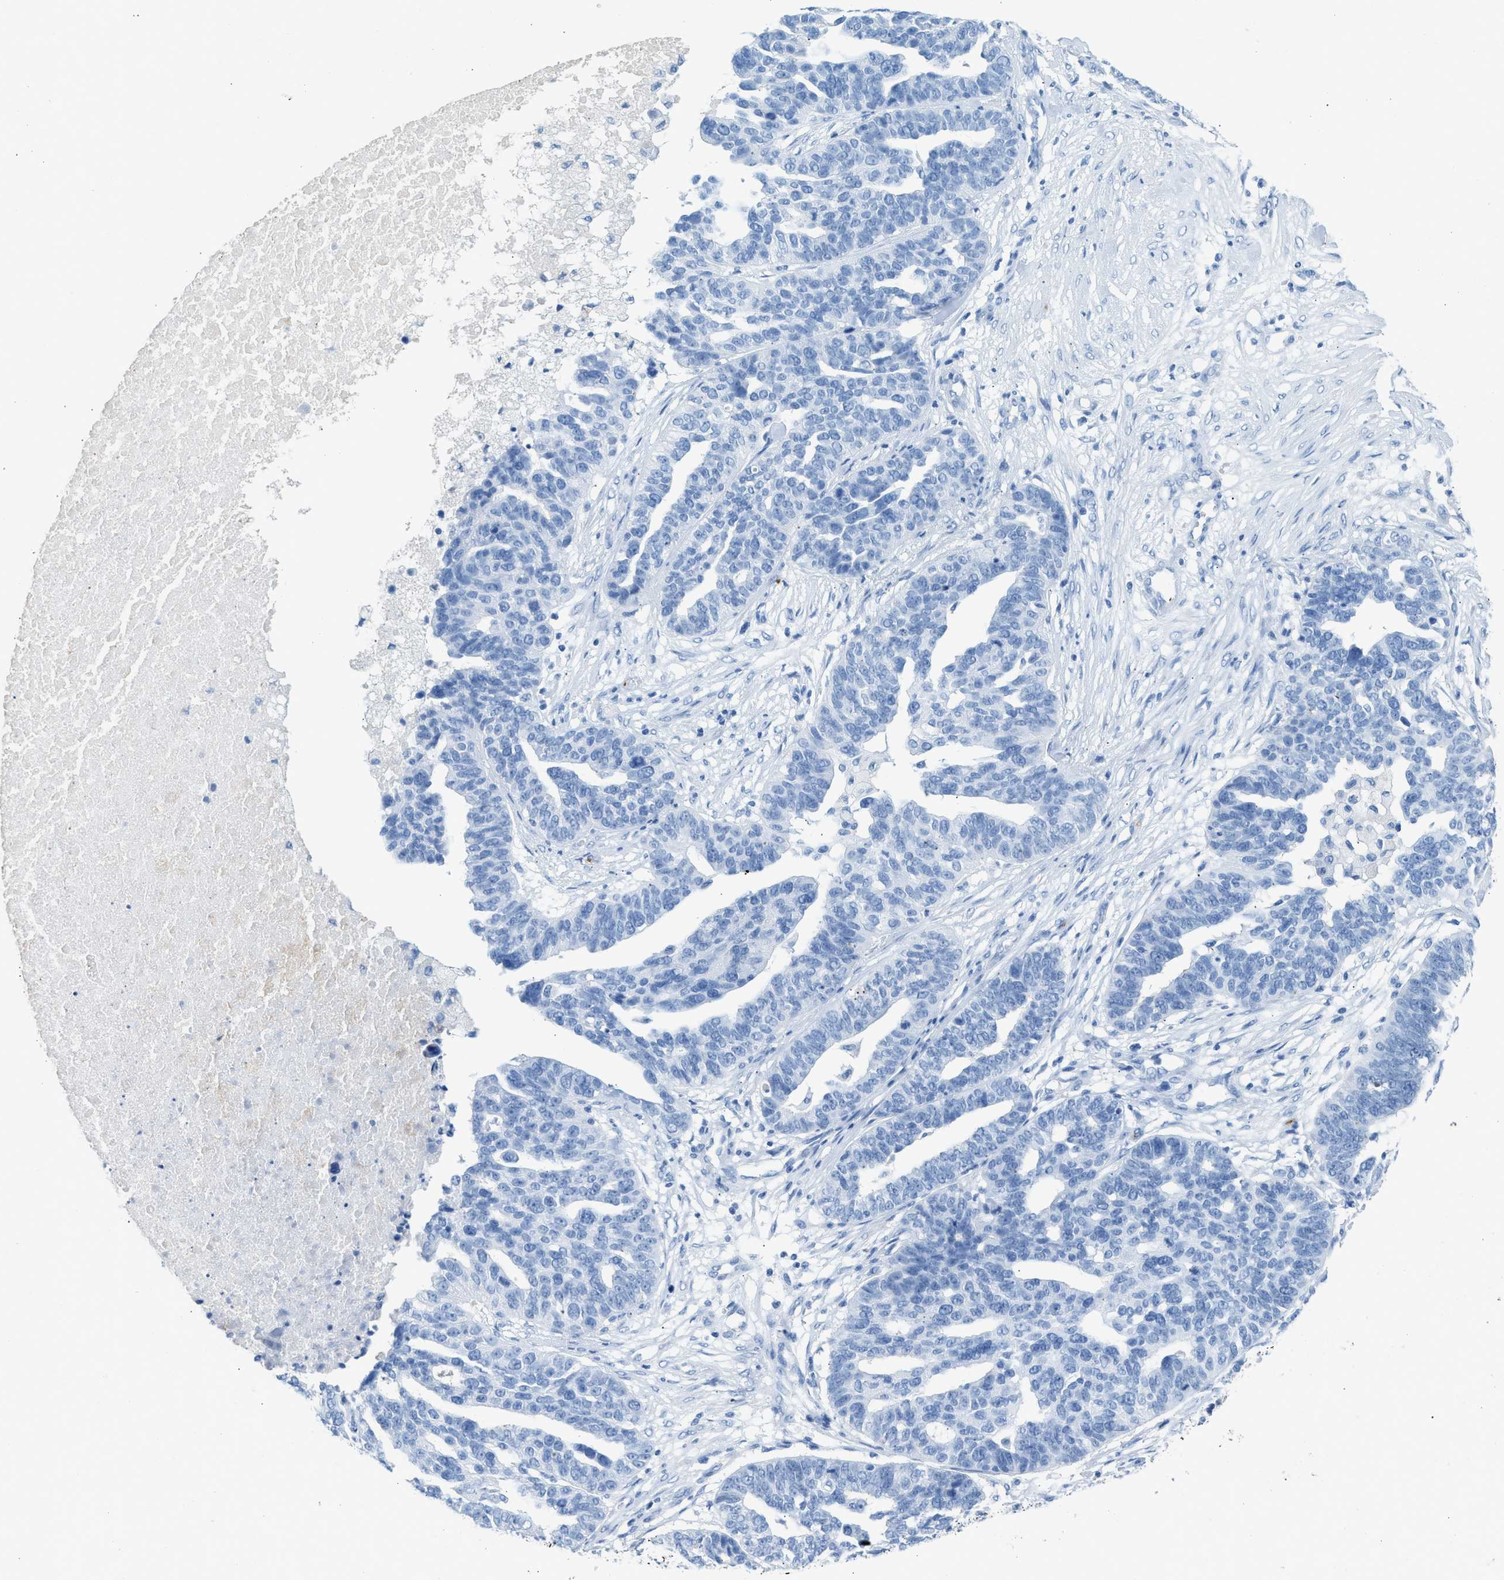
{"staining": {"intensity": "negative", "quantity": "none", "location": "none"}, "tissue": "ovarian cancer", "cell_type": "Tumor cells", "image_type": "cancer", "snomed": [{"axis": "morphology", "description": "Cystadenocarcinoma, serous, NOS"}, {"axis": "topography", "description": "Ovary"}], "caption": "Immunohistochemistry (IHC) image of human serous cystadenocarcinoma (ovarian) stained for a protein (brown), which exhibits no staining in tumor cells.", "gene": "FAIM2", "patient": {"sex": "female", "age": 59}}